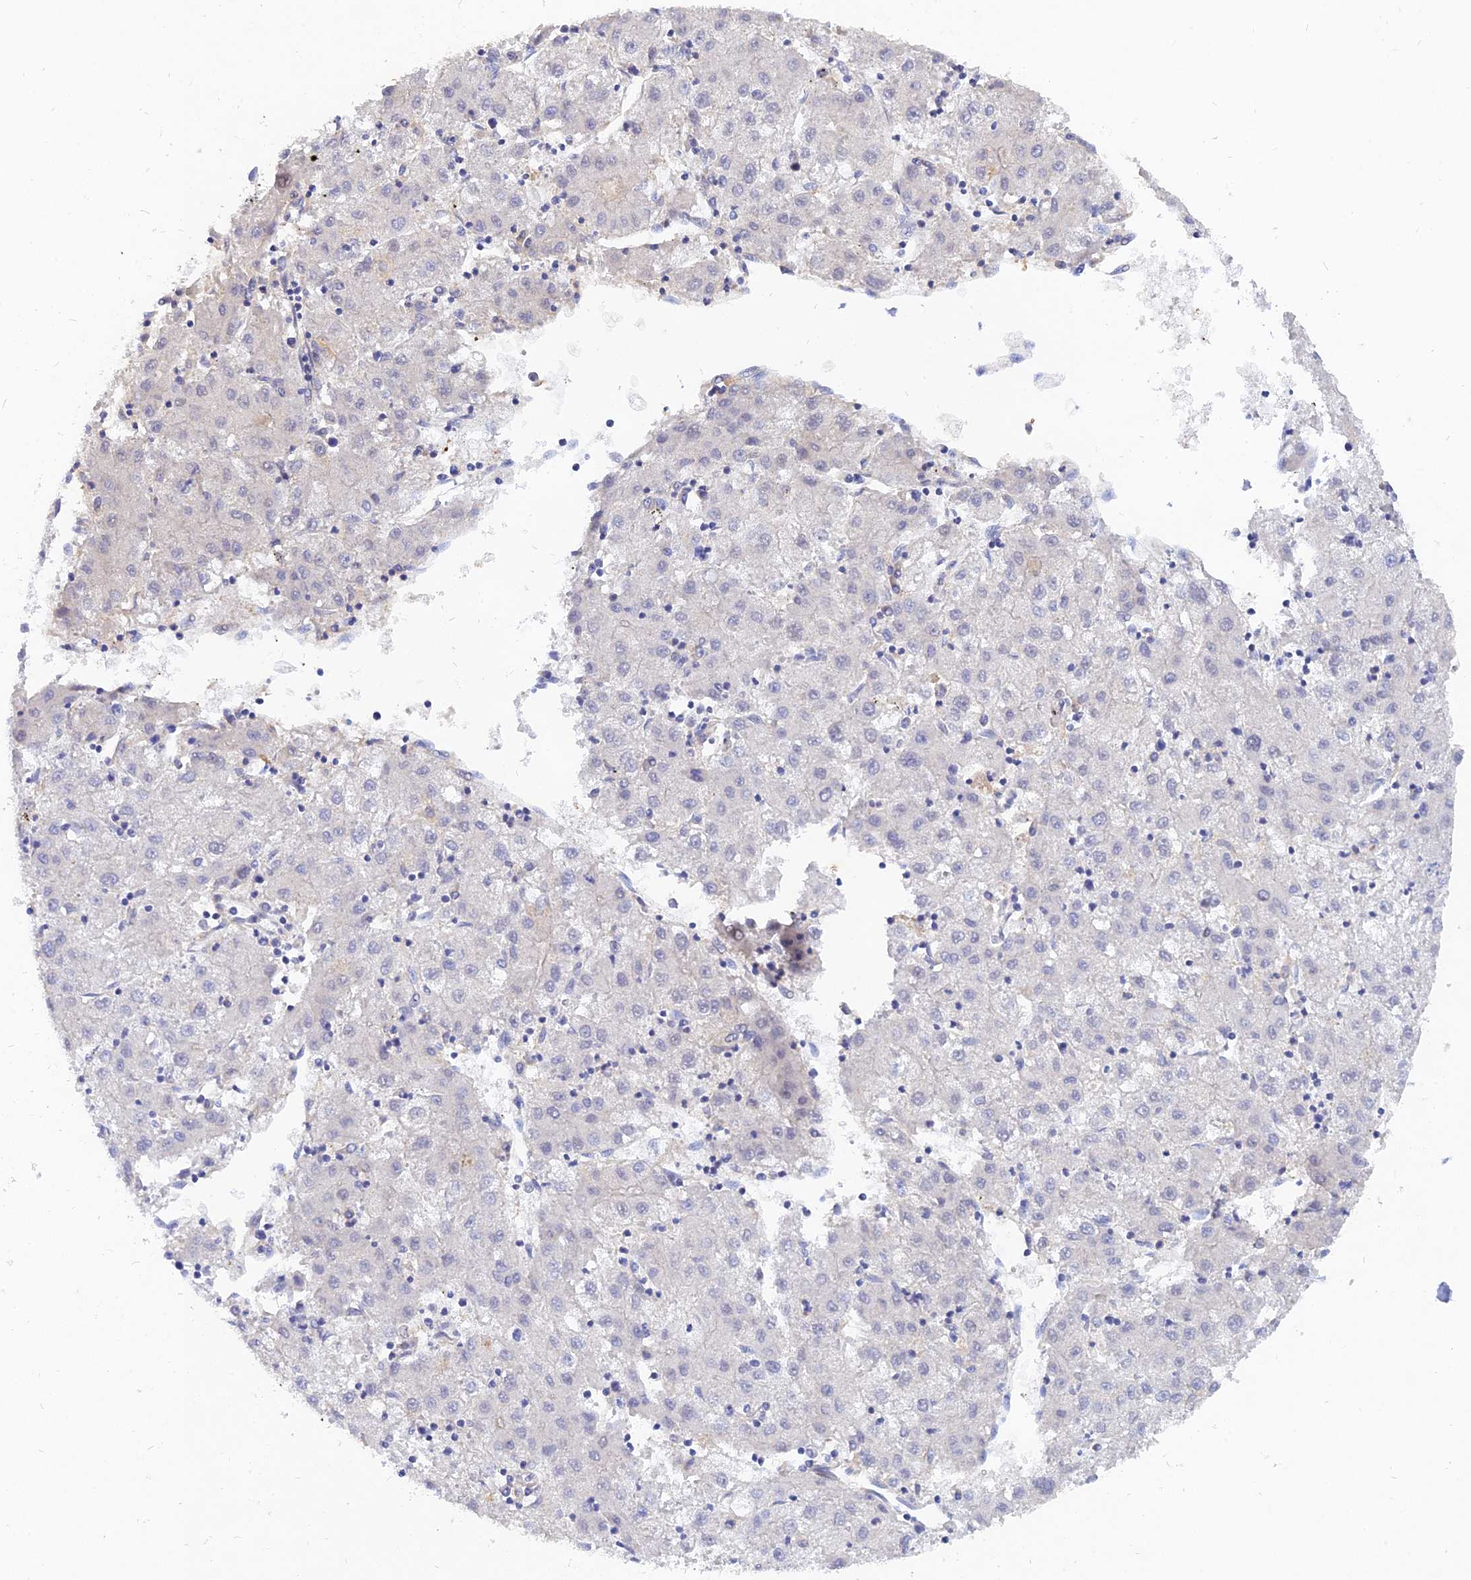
{"staining": {"intensity": "negative", "quantity": "none", "location": "none"}, "tissue": "liver cancer", "cell_type": "Tumor cells", "image_type": "cancer", "snomed": [{"axis": "morphology", "description": "Carcinoma, Hepatocellular, NOS"}, {"axis": "topography", "description": "Liver"}], "caption": "Immunohistochemical staining of hepatocellular carcinoma (liver) demonstrates no significant staining in tumor cells.", "gene": "MROH1", "patient": {"sex": "male", "age": 72}}